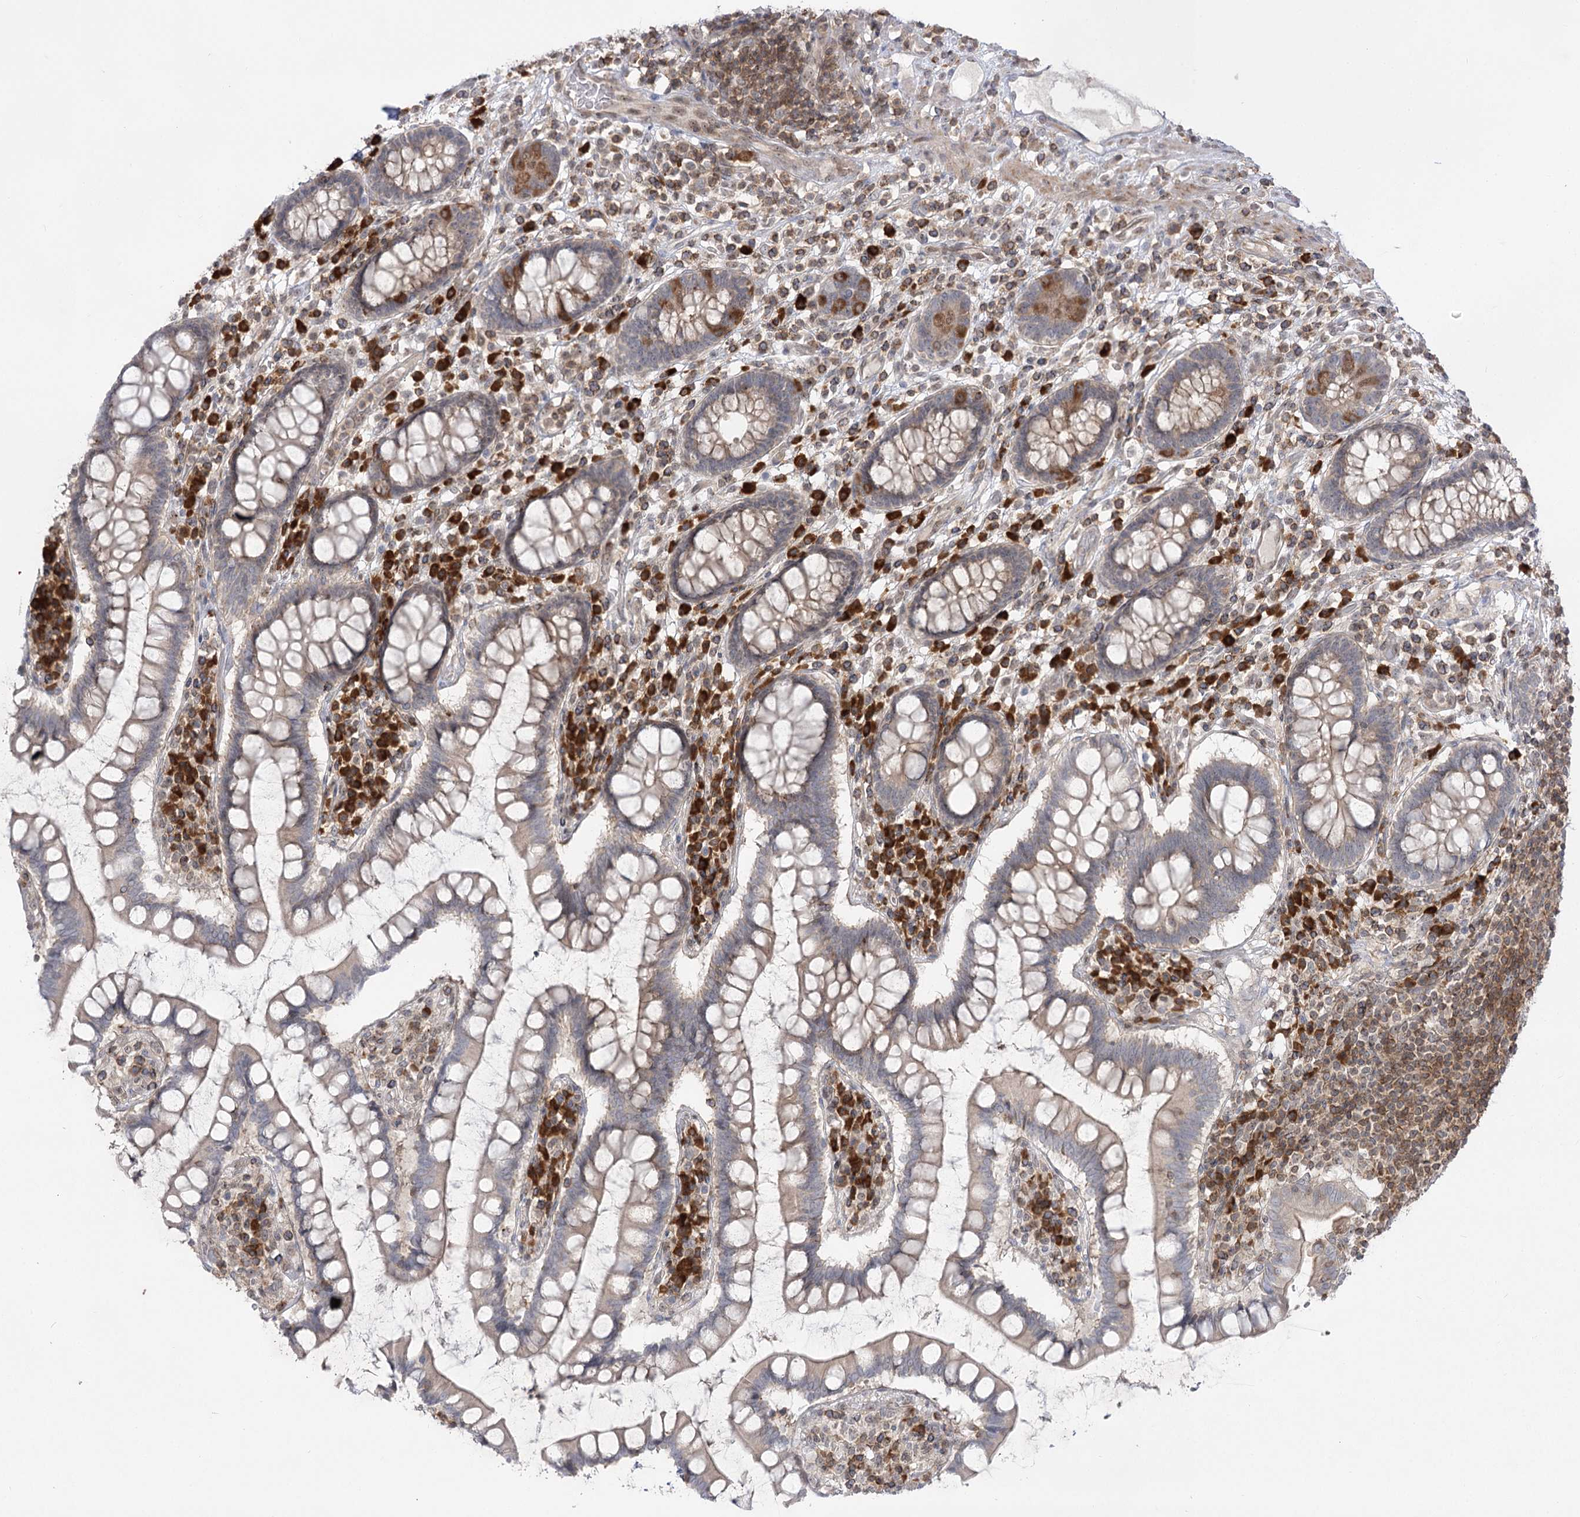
{"staining": {"intensity": "negative", "quantity": "none", "location": "none"}, "tissue": "colon", "cell_type": "Endothelial cells", "image_type": "normal", "snomed": [{"axis": "morphology", "description": "Normal tissue, NOS"}, {"axis": "topography", "description": "Colon"}], "caption": "There is no significant staining in endothelial cells of colon.", "gene": "SYTL1", "patient": {"sex": "female", "age": 79}}